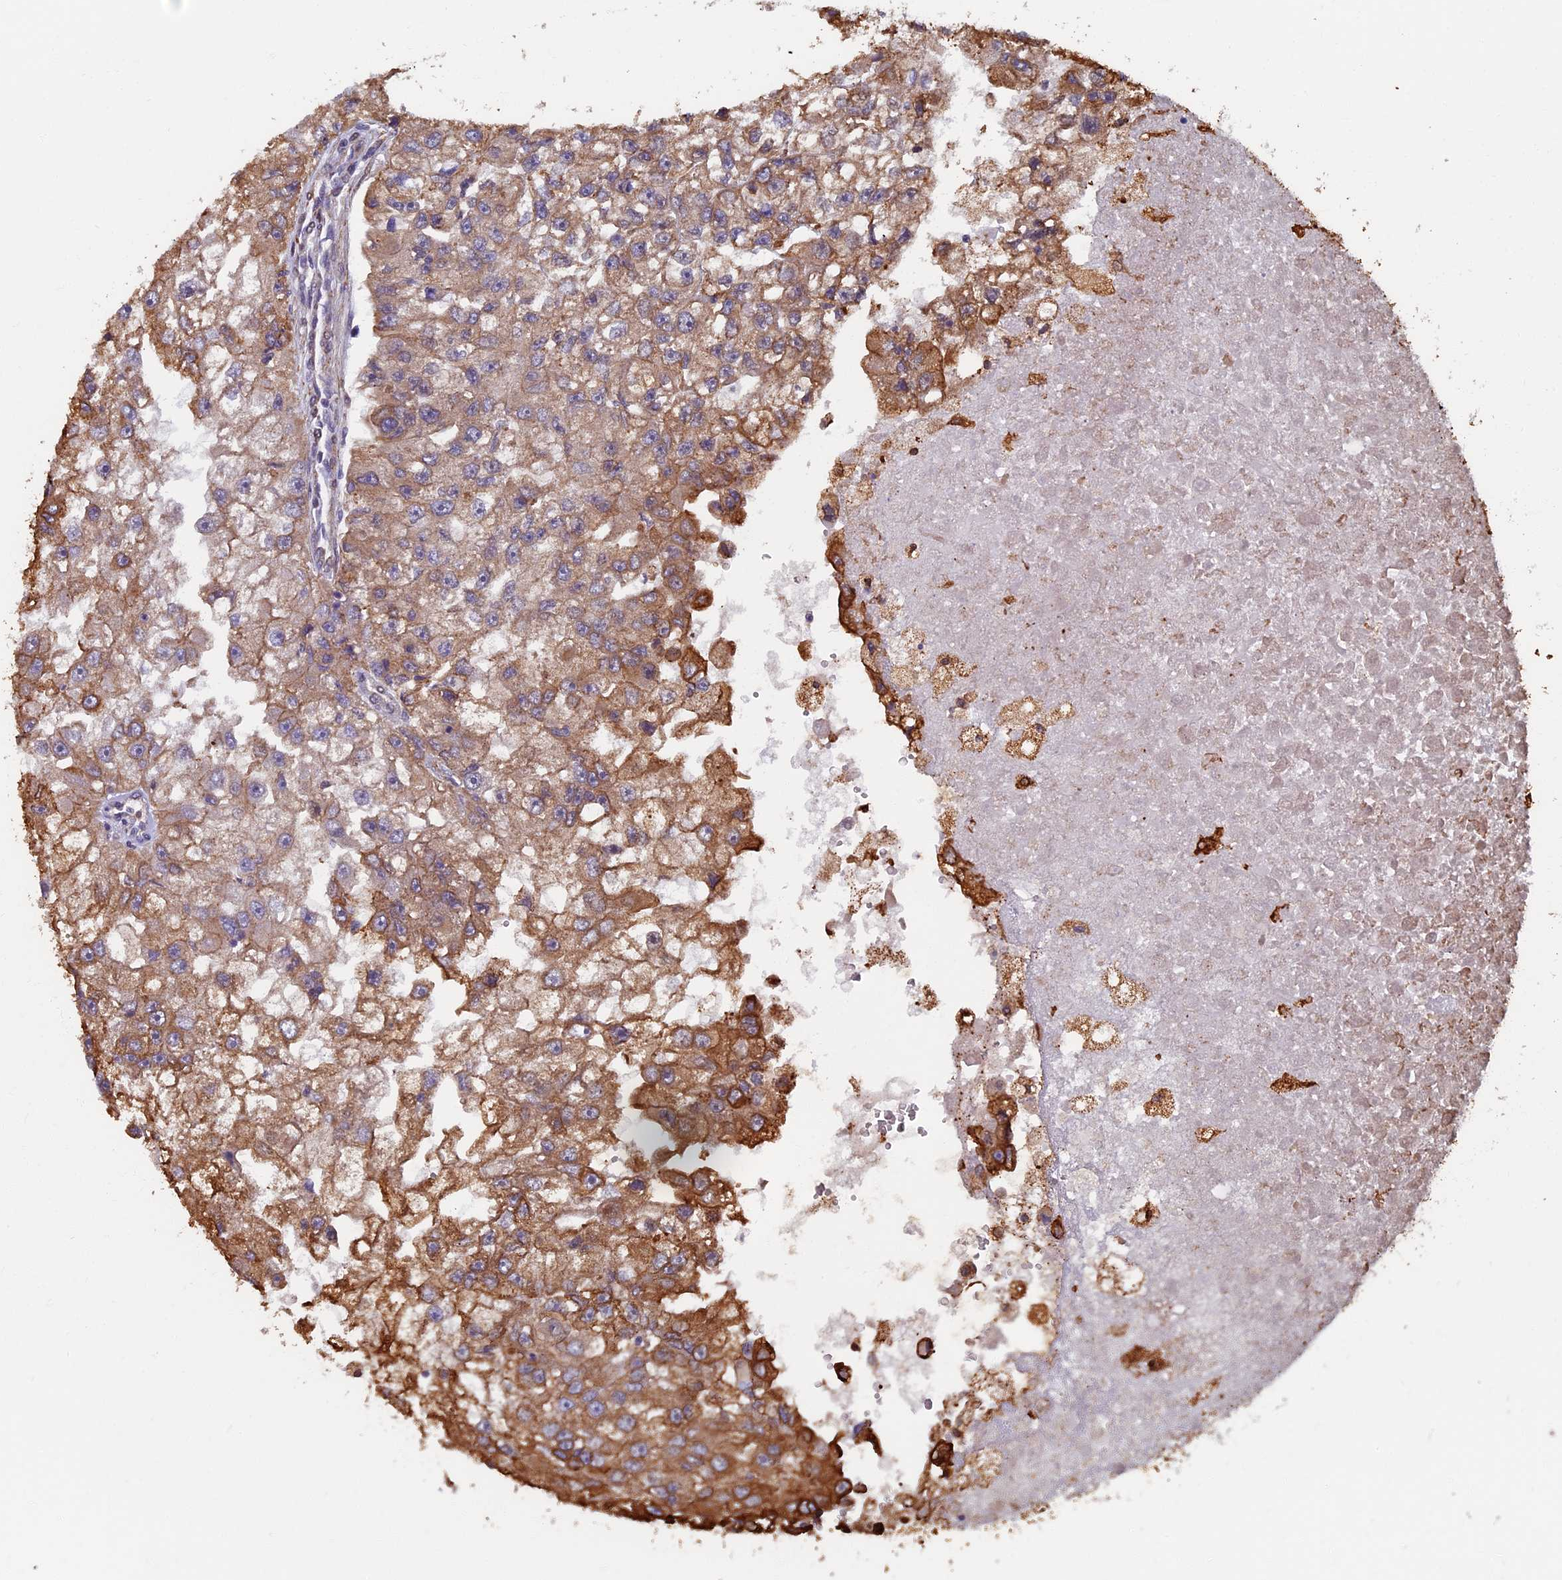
{"staining": {"intensity": "moderate", "quantity": ">75%", "location": "cytoplasmic/membranous"}, "tissue": "renal cancer", "cell_type": "Tumor cells", "image_type": "cancer", "snomed": [{"axis": "morphology", "description": "Adenocarcinoma, NOS"}, {"axis": "topography", "description": "Kidney"}], "caption": "Immunohistochemistry (IHC) image of renal adenocarcinoma stained for a protein (brown), which displays medium levels of moderate cytoplasmic/membranous positivity in about >75% of tumor cells.", "gene": "CTDP1", "patient": {"sex": "male", "age": 63}}